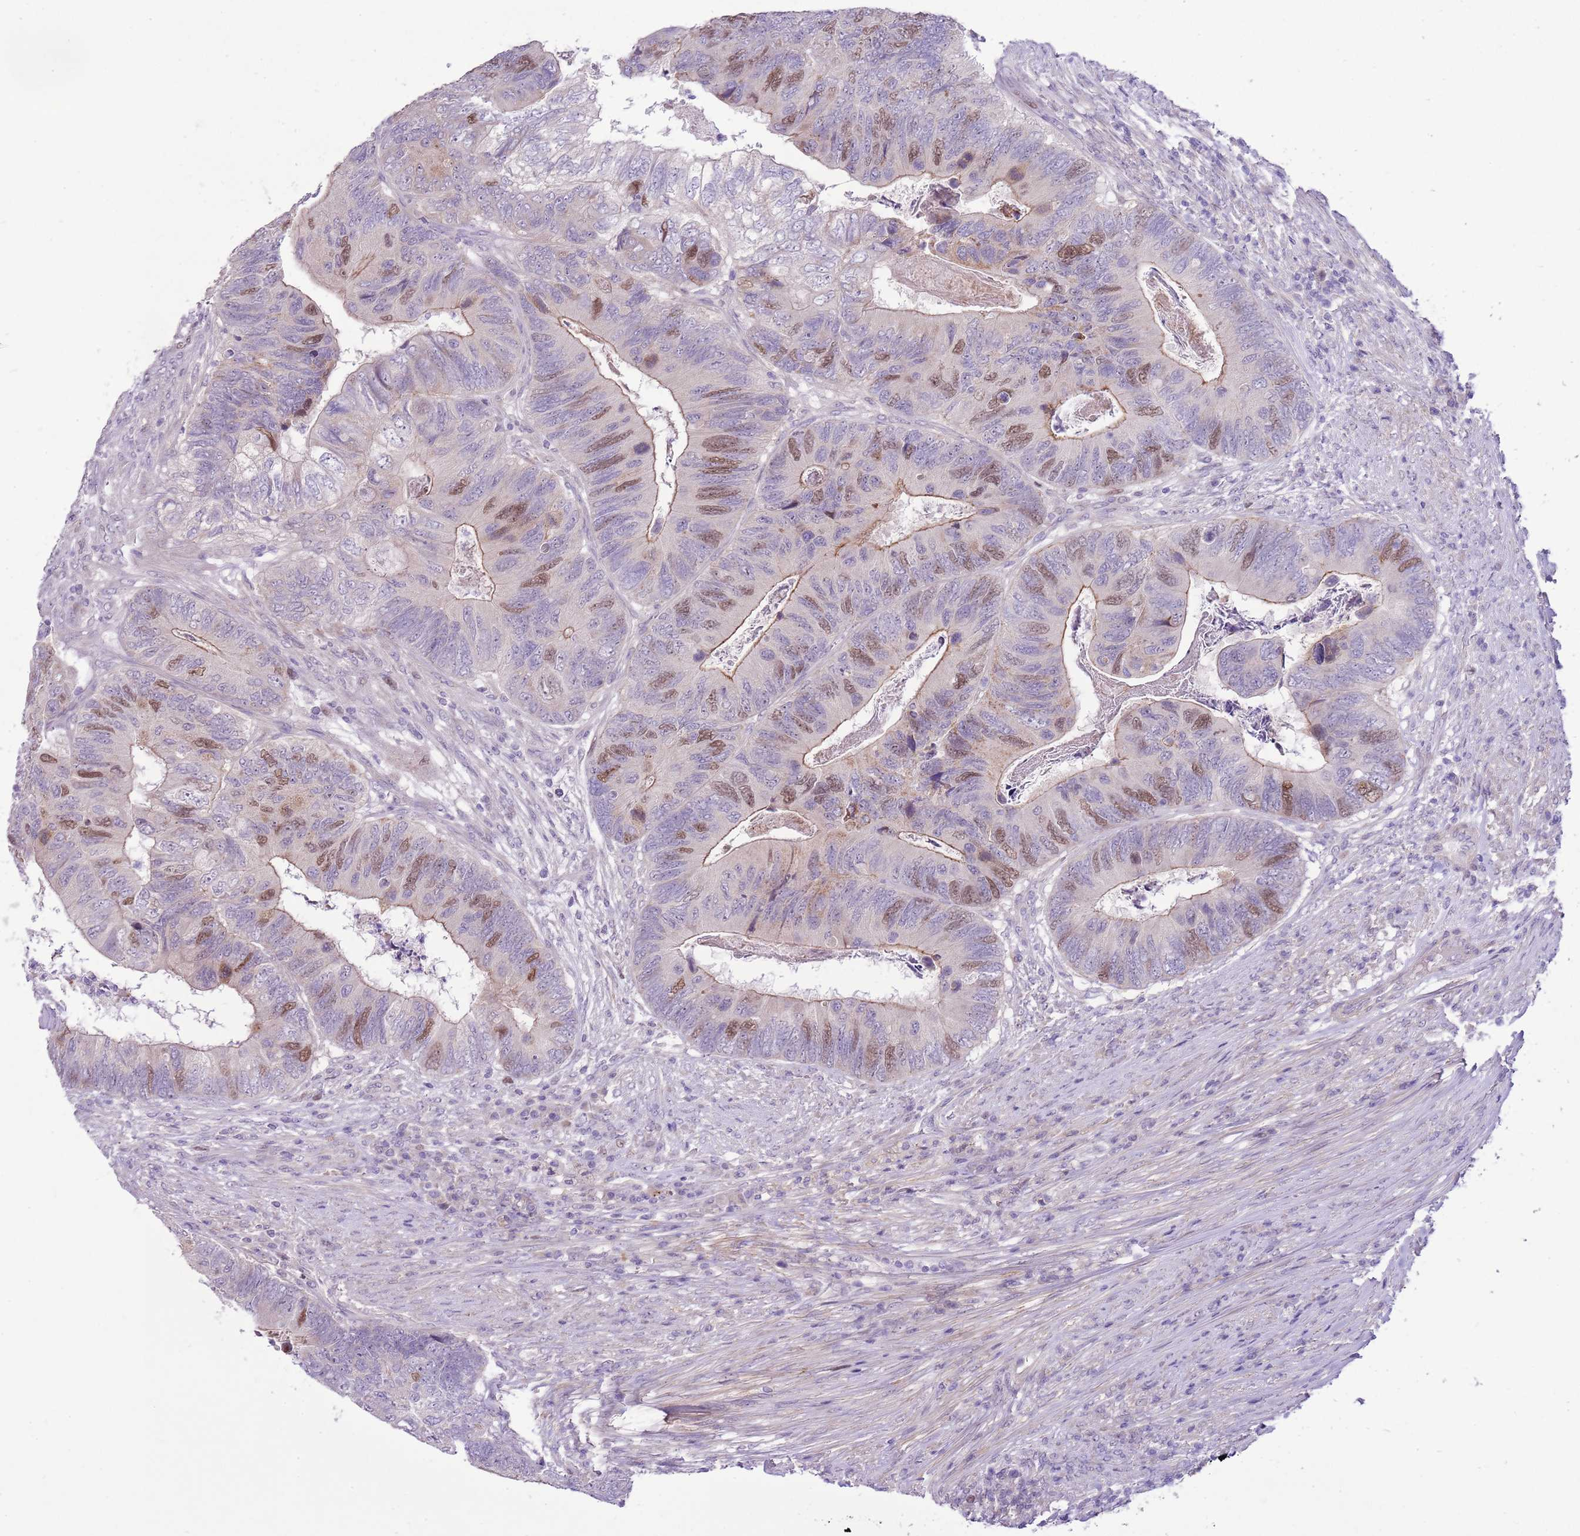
{"staining": {"intensity": "moderate", "quantity": "25%-75%", "location": "nuclear"}, "tissue": "colorectal cancer", "cell_type": "Tumor cells", "image_type": "cancer", "snomed": [{"axis": "morphology", "description": "Adenocarcinoma, NOS"}, {"axis": "topography", "description": "Colon"}], "caption": "The micrograph shows immunohistochemical staining of colorectal adenocarcinoma. There is moderate nuclear expression is seen in about 25%-75% of tumor cells. The protein of interest is shown in brown color, while the nuclei are stained blue.", "gene": "FBRSL1", "patient": {"sex": "female", "age": 67}}